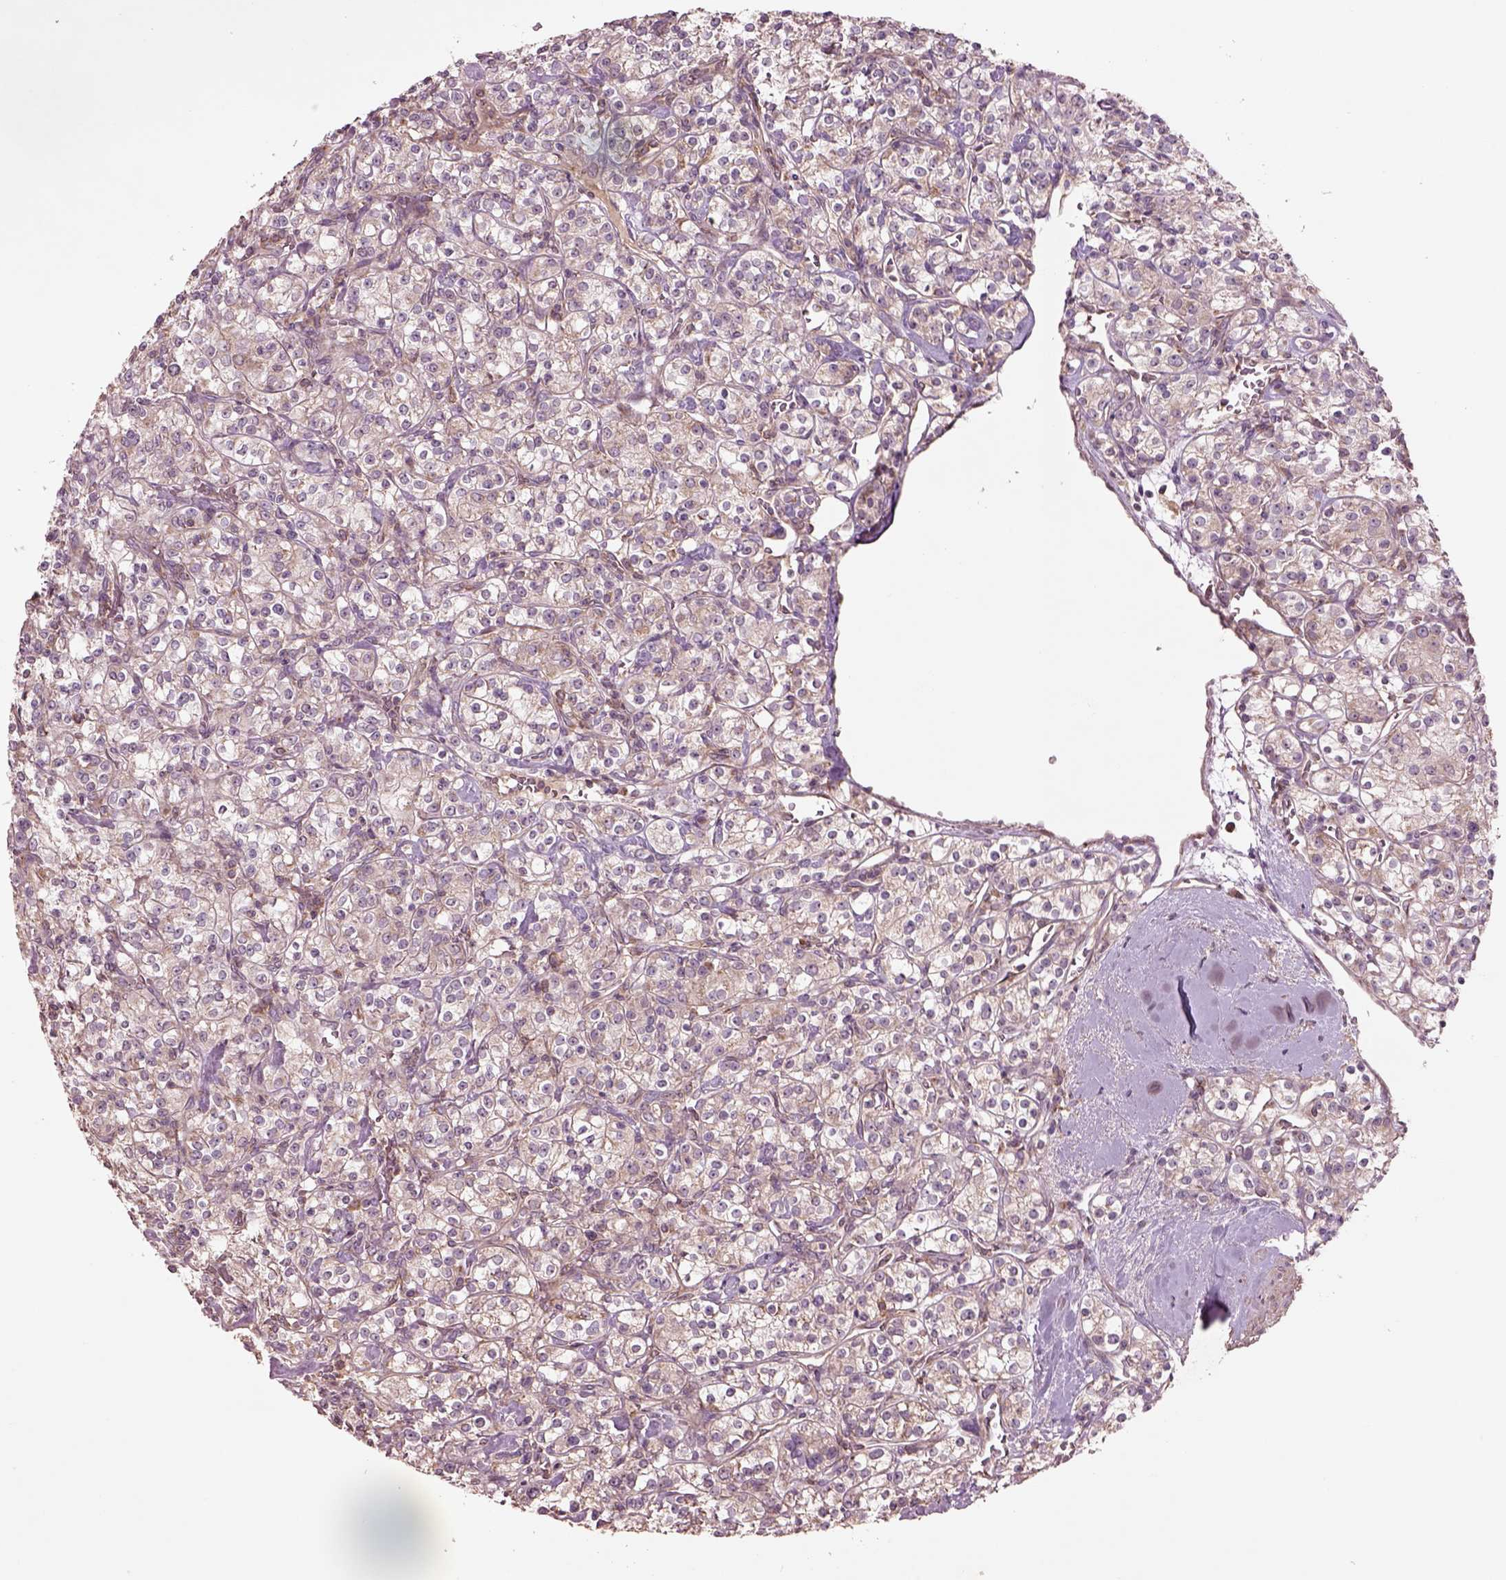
{"staining": {"intensity": "negative", "quantity": "none", "location": "none"}, "tissue": "renal cancer", "cell_type": "Tumor cells", "image_type": "cancer", "snomed": [{"axis": "morphology", "description": "Adenocarcinoma, NOS"}, {"axis": "topography", "description": "Kidney"}], "caption": "Immunohistochemistry image of neoplastic tissue: renal adenocarcinoma stained with DAB demonstrates no significant protein staining in tumor cells.", "gene": "SLC25A5", "patient": {"sex": "male", "age": 77}}